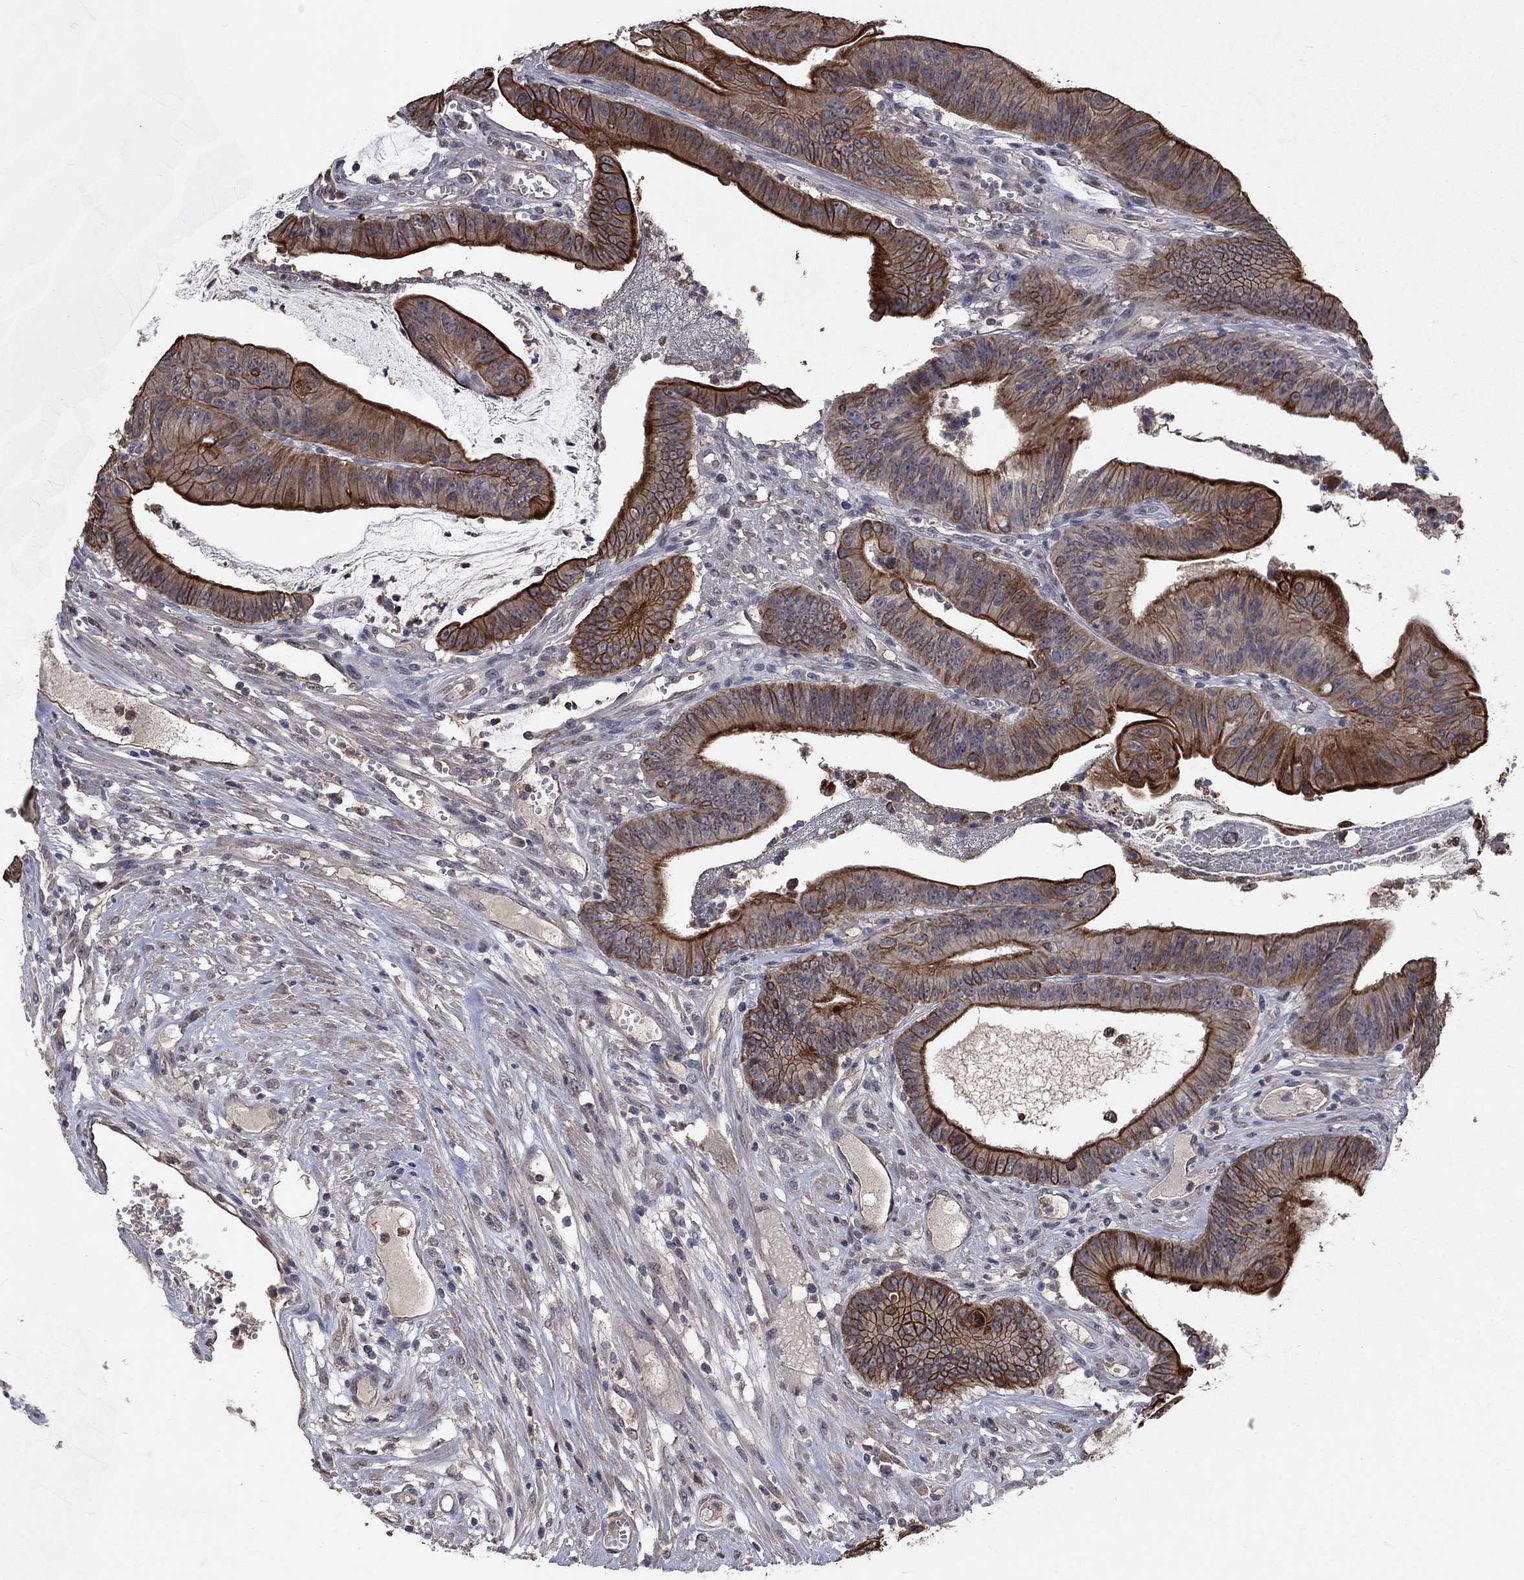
{"staining": {"intensity": "strong", "quantity": "25%-75%", "location": "cytoplasmic/membranous"}, "tissue": "colorectal cancer", "cell_type": "Tumor cells", "image_type": "cancer", "snomed": [{"axis": "morphology", "description": "Adenocarcinoma, NOS"}, {"axis": "topography", "description": "Colon"}], "caption": "Strong cytoplasmic/membranous staining is present in approximately 25%-75% of tumor cells in colorectal cancer (adenocarcinoma). The protein is shown in brown color, while the nuclei are stained blue.", "gene": "CHST5", "patient": {"sex": "female", "age": 69}}